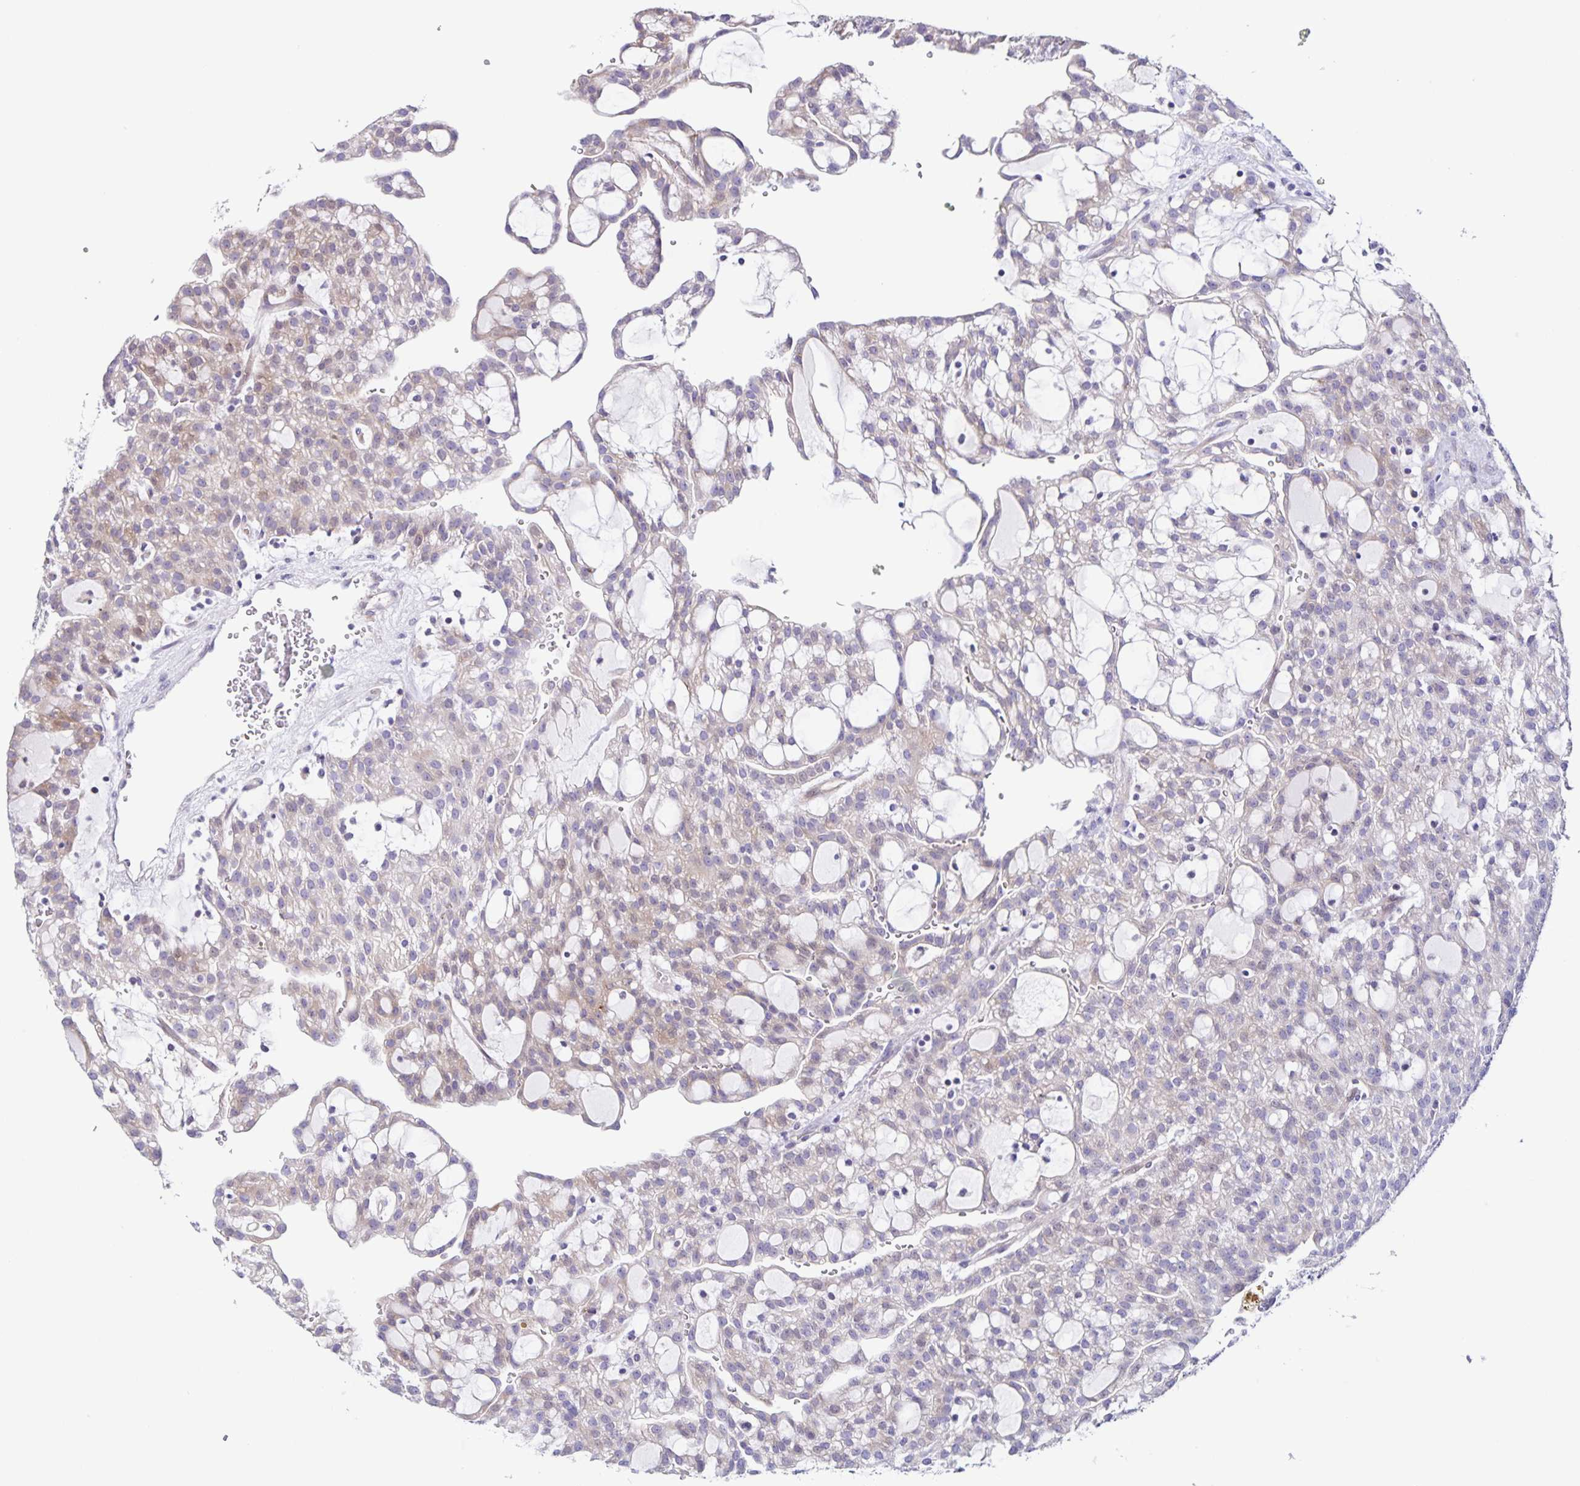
{"staining": {"intensity": "weak", "quantity": "25%-75%", "location": "cytoplasmic/membranous"}, "tissue": "renal cancer", "cell_type": "Tumor cells", "image_type": "cancer", "snomed": [{"axis": "morphology", "description": "Adenocarcinoma, NOS"}, {"axis": "topography", "description": "Kidney"}], "caption": "Immunohistochemical staining of adenocarcinoma (renal) shows low levels of weak cytoplasmic/membranous protein expression in approximately 25%-75% of tumor cells.", "gene": "RNFT2", "patient": {"sex": "male", "age": 63}}